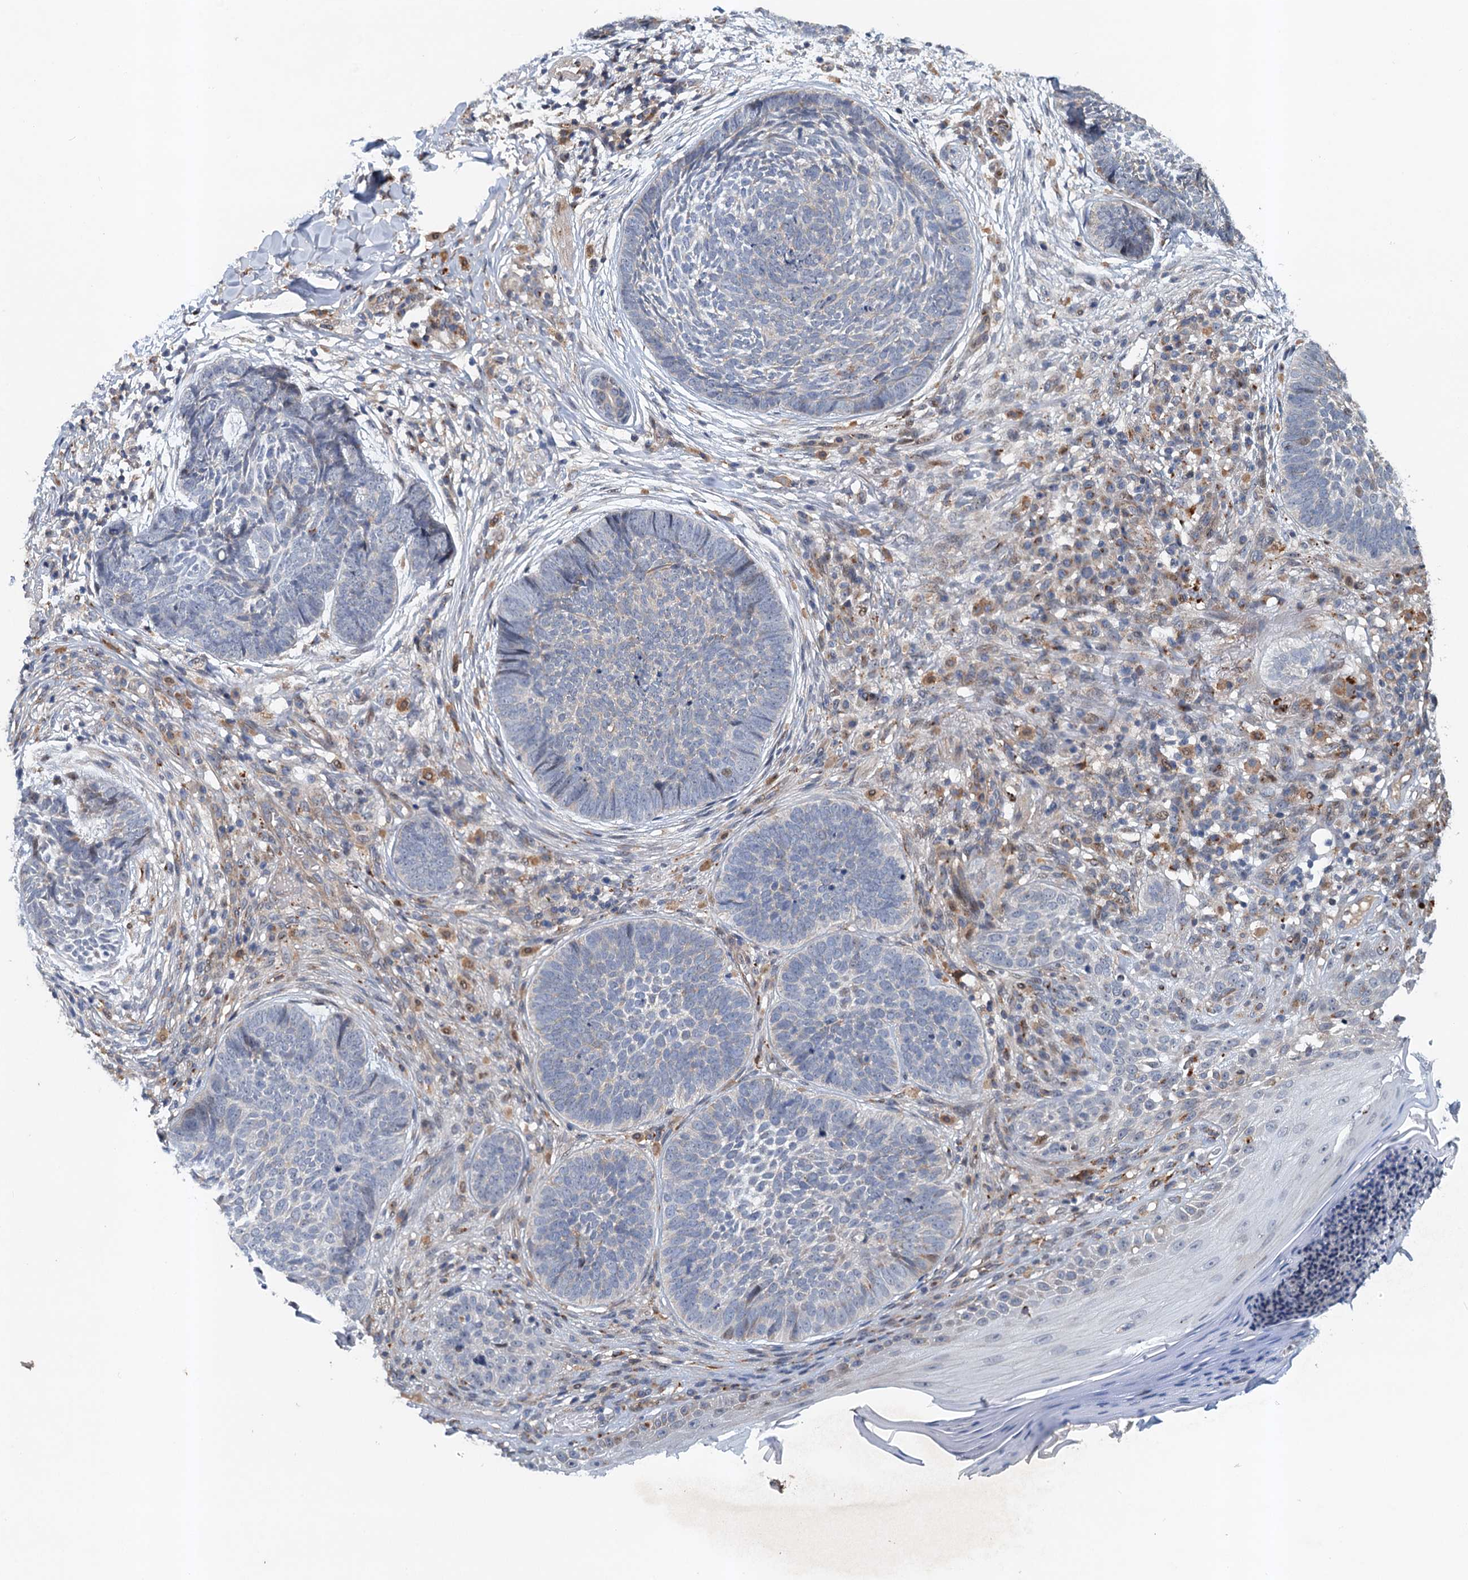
{"staining": {"intensity": "negative", "quantity": "none", "location": "none"}, "tissue": "skin cancer", "cell_type": "Tumor cells", "image_type": "cancer", "snomed": [{"axis": "morphology", "description": "Basal cell carcinoma"}, {"axis": "topography", "description": "Skin"}], "caption": "High power microscopy photomicrograph of an immunohistochemistry micrograph of skin cancer (basal cell carcinoma), revealing no significant staining in tumor cells. (DAB (3,3'-diaminobenzidine) immunohistochemistry, high magnification).", "gene": "NBEA", "patient": {"sex": "female", "age": 61}}